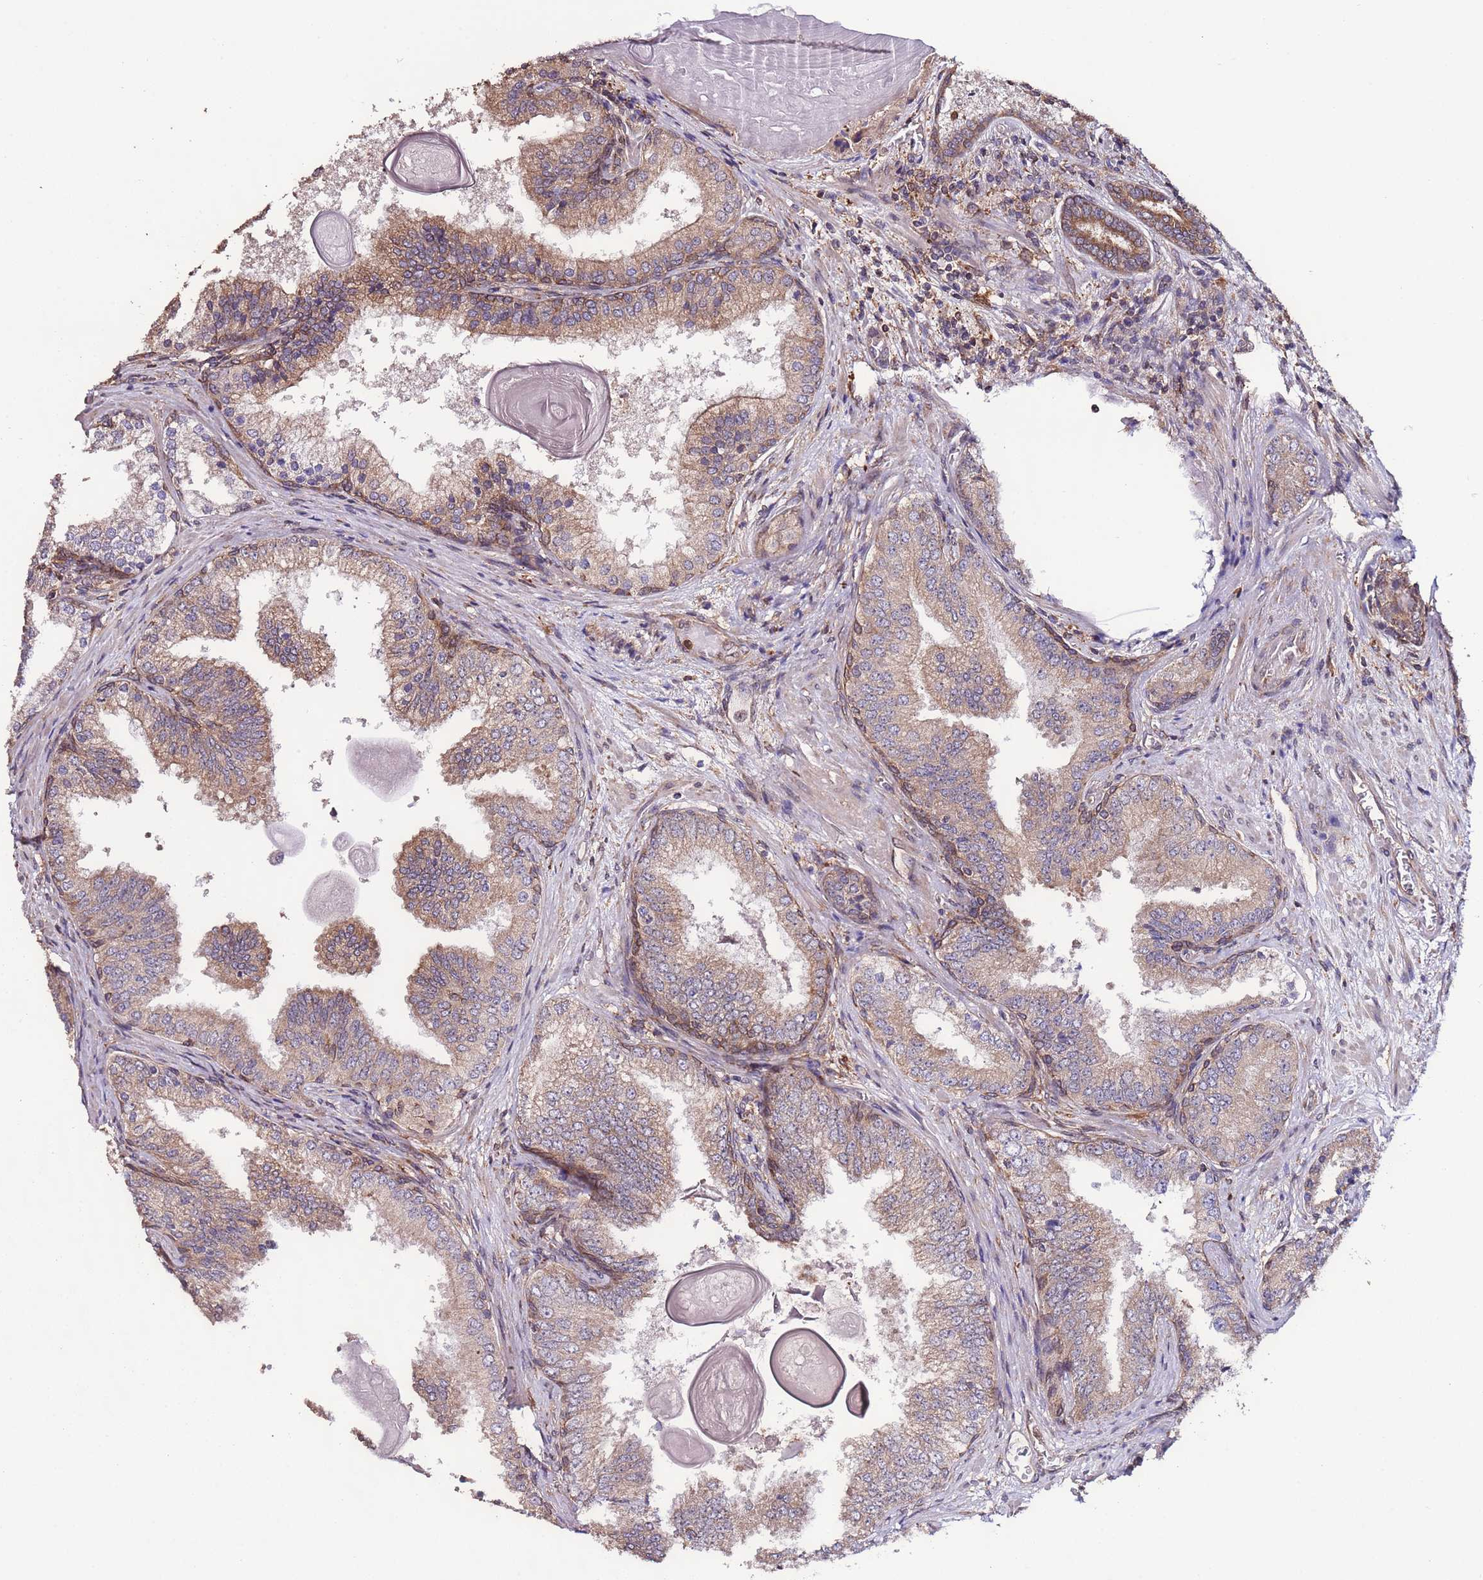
{"staining": {"intensity": "moderate", "quantity": "25%-75%", "location": "cytoplasmic/membranous"}, "tissue": "prostate cancer", "cell_type": "Tumor cells", "image_type": "cancer", "snomed": [{"axis": "morphology", "description": "Adenocarcinoma, High grade"}, {"axis": "topography", "description": "Prostate"}], "caption": "Tumor cells display medium levels of moderate cytoplasmic/membranous expression in approximately 25%-75% of cells in high-grade adenocarcinoma (prostate).", "gene": "SLC41A3", "patient": {"sex": "male", "age": 63}}